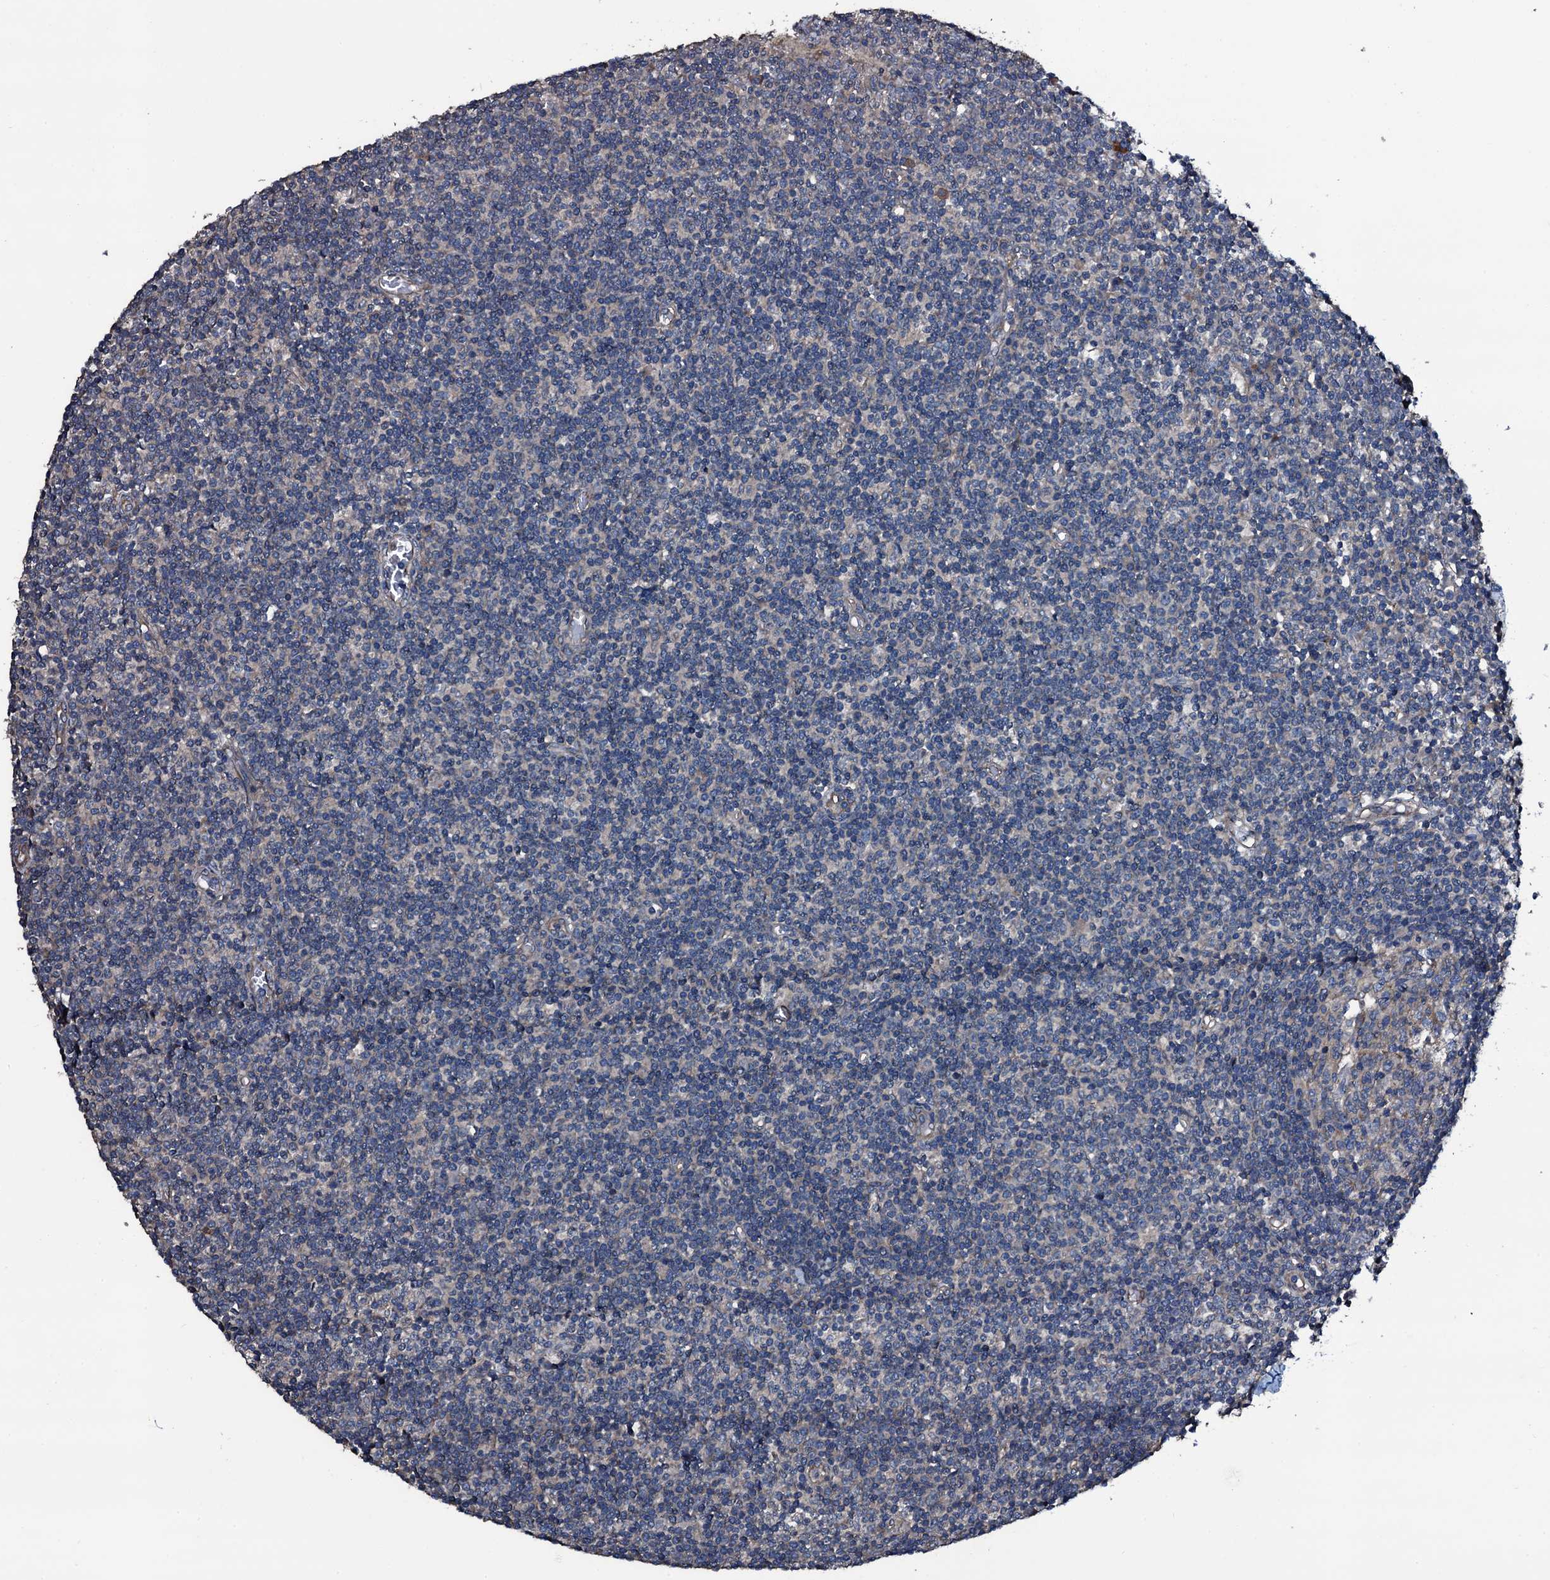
{"staining": {"intensity": "moderate", "quantity": "<25%", "location": "cytoplasmic/membranous"}, "tissue": "lymph node", "cell_type": "Germinal center cells", "image_type": "normal", "snomed": [{"axis": "morphology", "description": "Normal tissue, NOS"}, {"axis": "topography", "description": "Lymph node"}], "caption": "This image shows benign lymph node stained with IHC to label a protein in brown. The cytoplasmic/membranous of germinal center cells show moderate positivity for the protein. Nuclei are counter-stained blue.", "gene": "WIPF3", "patient": {"sex": "female", "age": 55}}